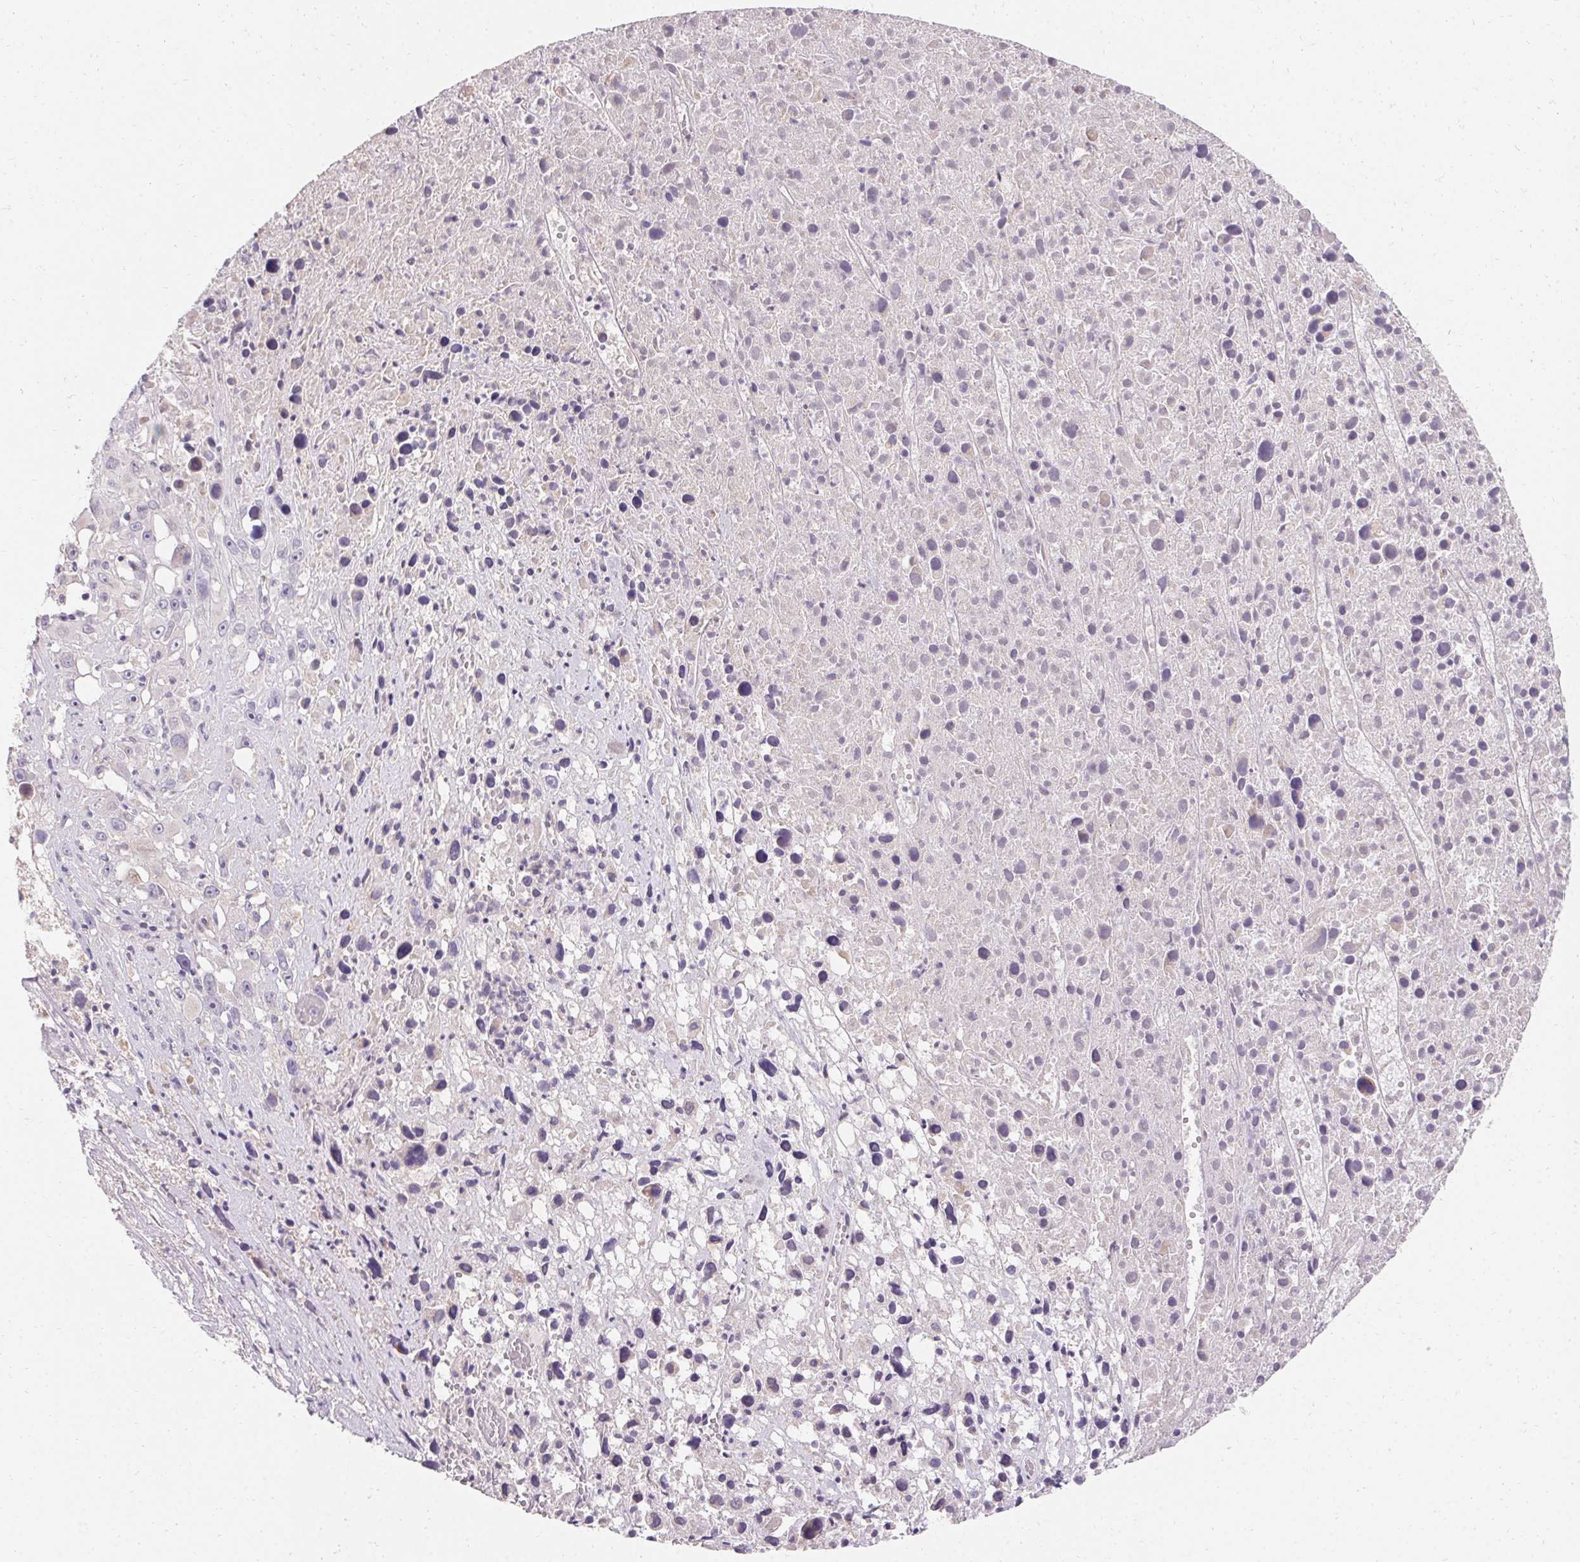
{"staining": {"intensity": "negative", "quantity": "none", "location": "none"}, "tissue": "melanoma", "cell_type": "Tumor cells", "image_type": "cancer", "snomed": [{"axis": "morphology", "description": "Malignant melanoma, Metastatic site"}, {"axis": "topography", "description": "Soft tissue"}], "caption": "Melanoma was stained to show a protein in brown. There is no significant expression in tumor cells.", "gene": "TRIP13", "patient": {"sex": "male", "age": 50}}